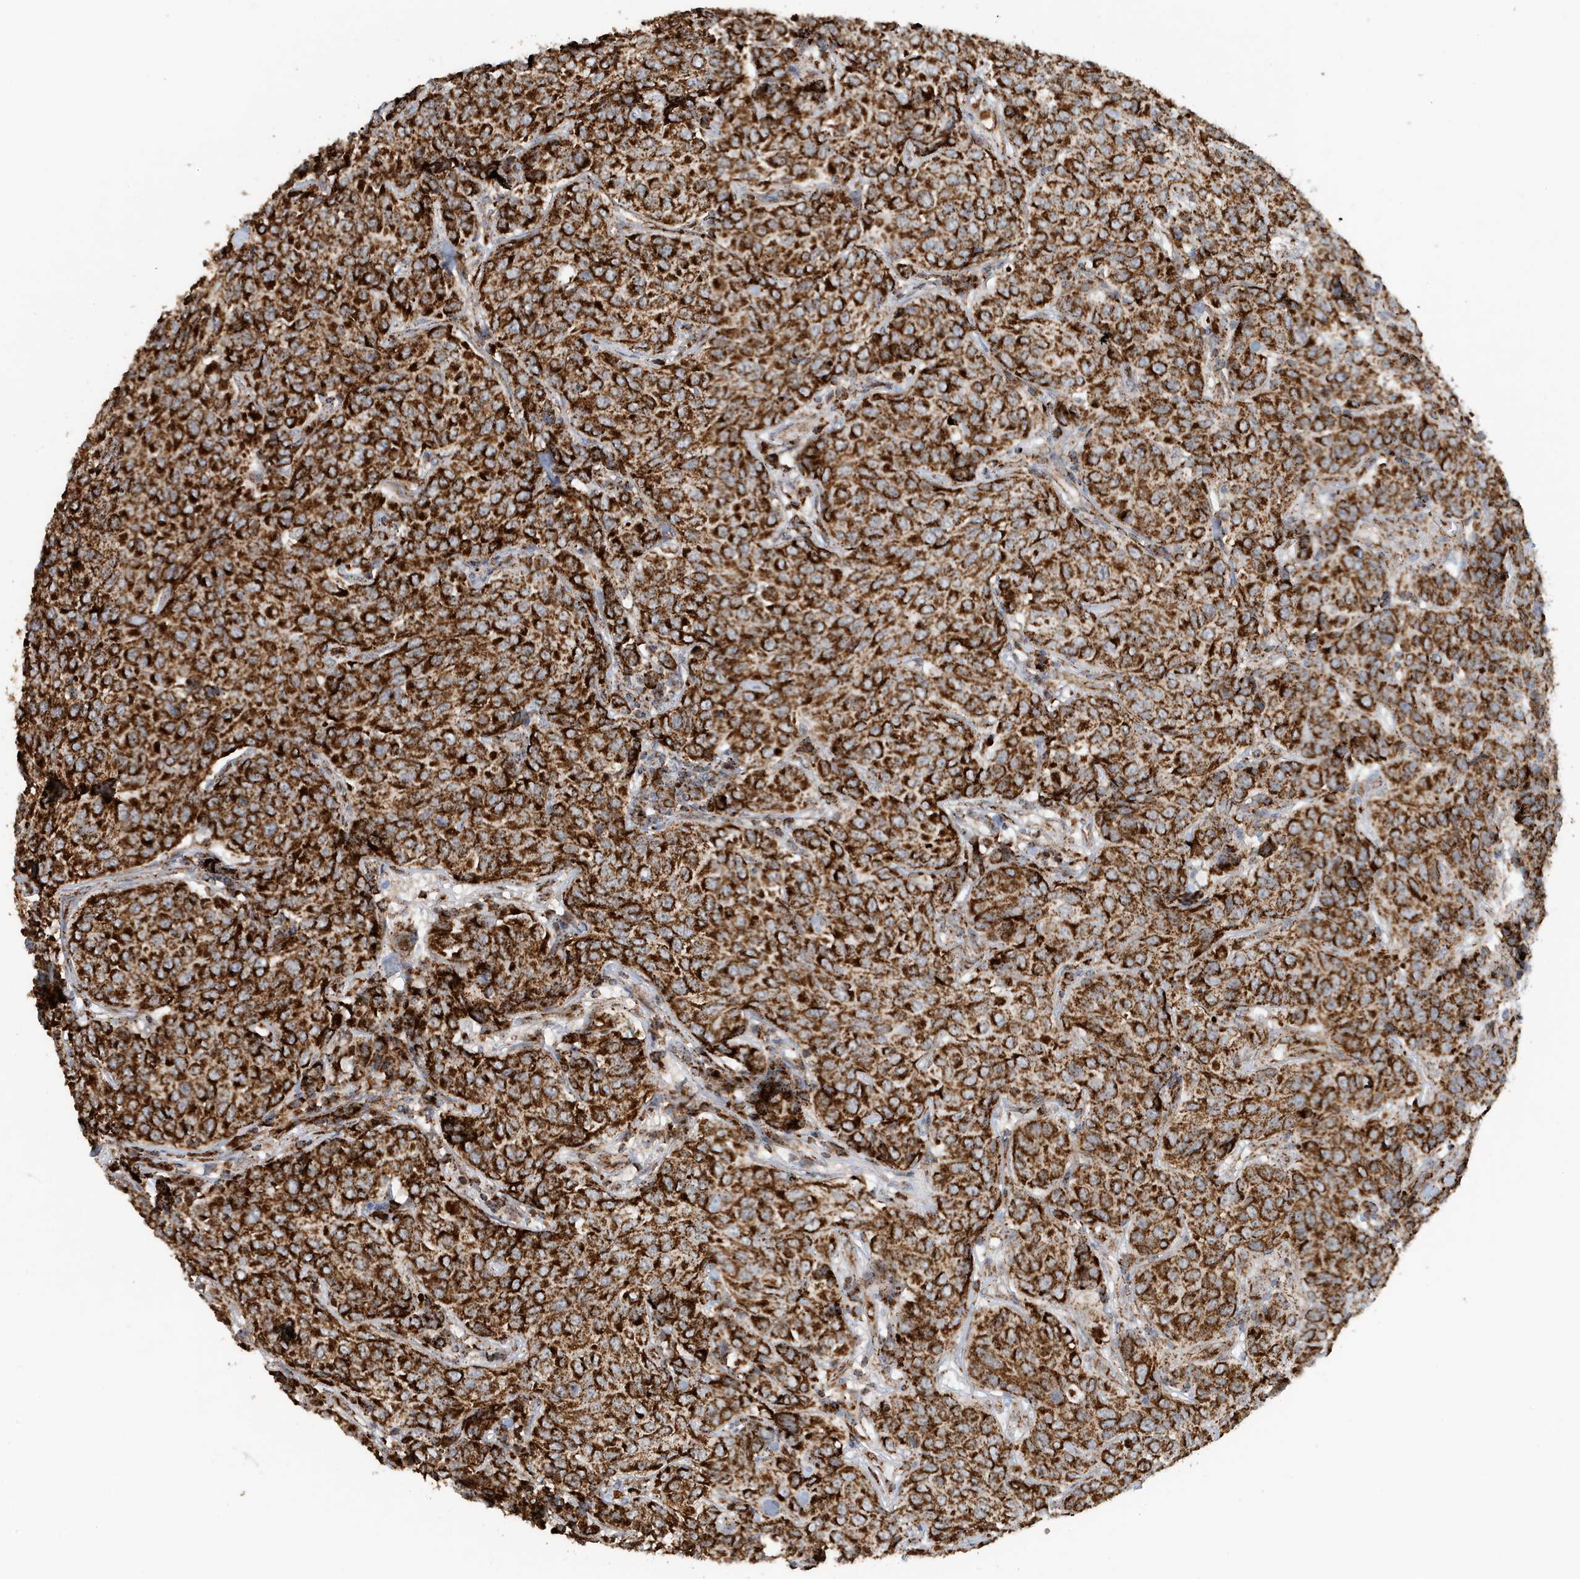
{"staining": {"intensity": "strong", "quantity": ">75%", "location": "cytoplasmic/membranous"}, "tissue": "breast cancer", "cell_type": "Tumor cells", "image_type": "cancer", "snomed": [{"axis": "morphology", "description": "Duct carcinoma"}, {"axis": "topography", "description": "Breast"}], "caption": "Immunohistochemistry of breast cancer reveals high levels of strong cytoplasmic/membranous expression in approximately >75% of tumor cells. (Stains: DAB in brown, nuclei in blue, Microscopy: brightfield microscopy at high magnification).", "gene": "MAN1A1", "patient": {"sex": "female", "age": 55}}